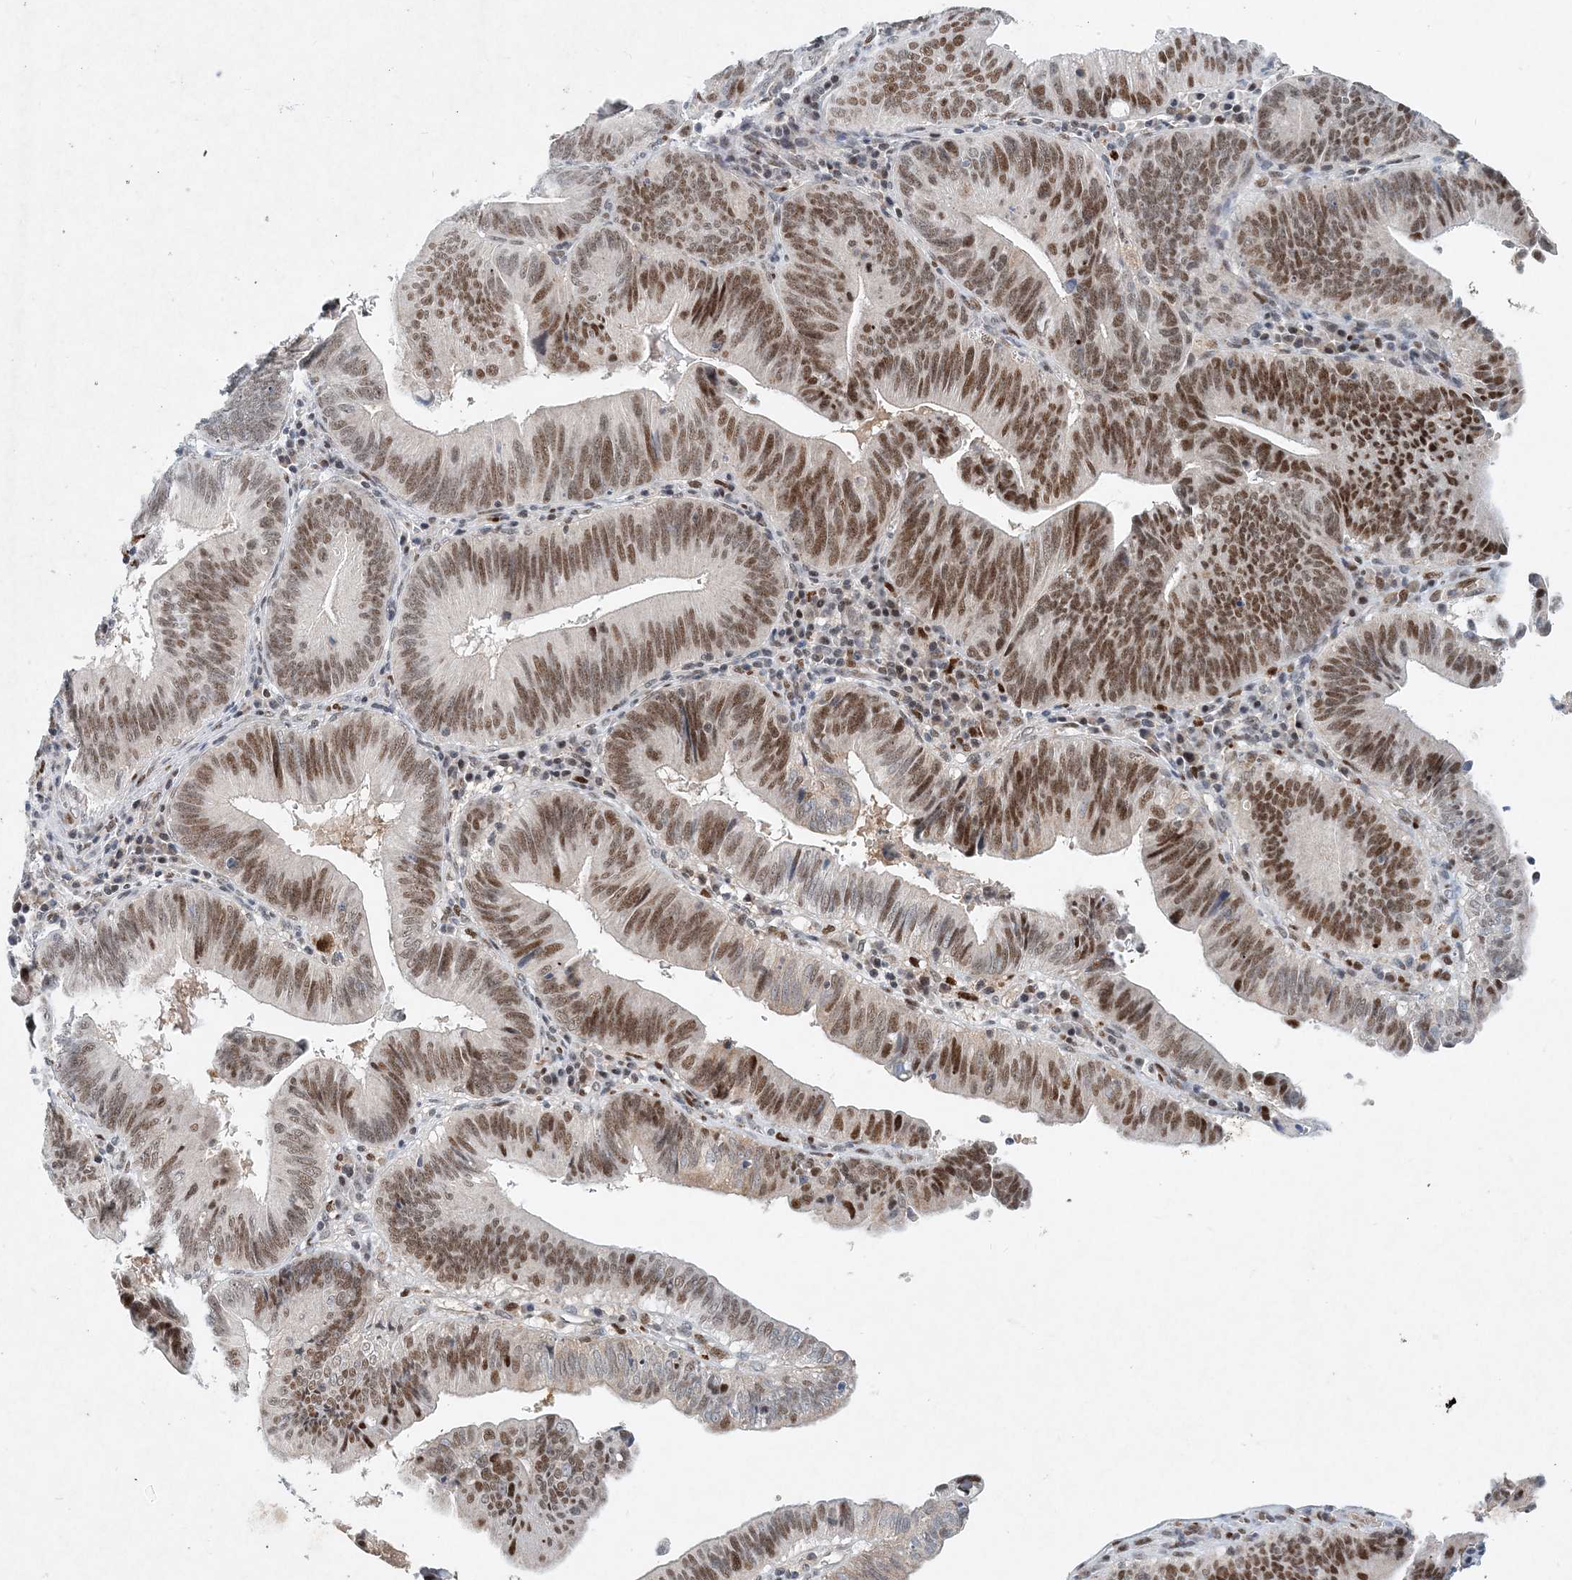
{"staining": {"intensity": "moderate", "quantity": ">75%", "location": "nuclear"}, "tissue": "pancreatic cancer", "cell_type": "Tumor cells", "image_type": "cancer", "snomed": [{"axis": "morphology", "description": "Adenocarcinoma, NOS"}, {"axis": "topography", "description": "Pancreas"}], "caption": "DAB (3,3'-diaminobenzidine) immunohistochemical staining of adenocarcinoma (pancreatic) shows moderate nuclear protein expression in about >75% of tumor cells.", "gene": "KPNA4", "patient": {"sex": "male", "age": 63}}